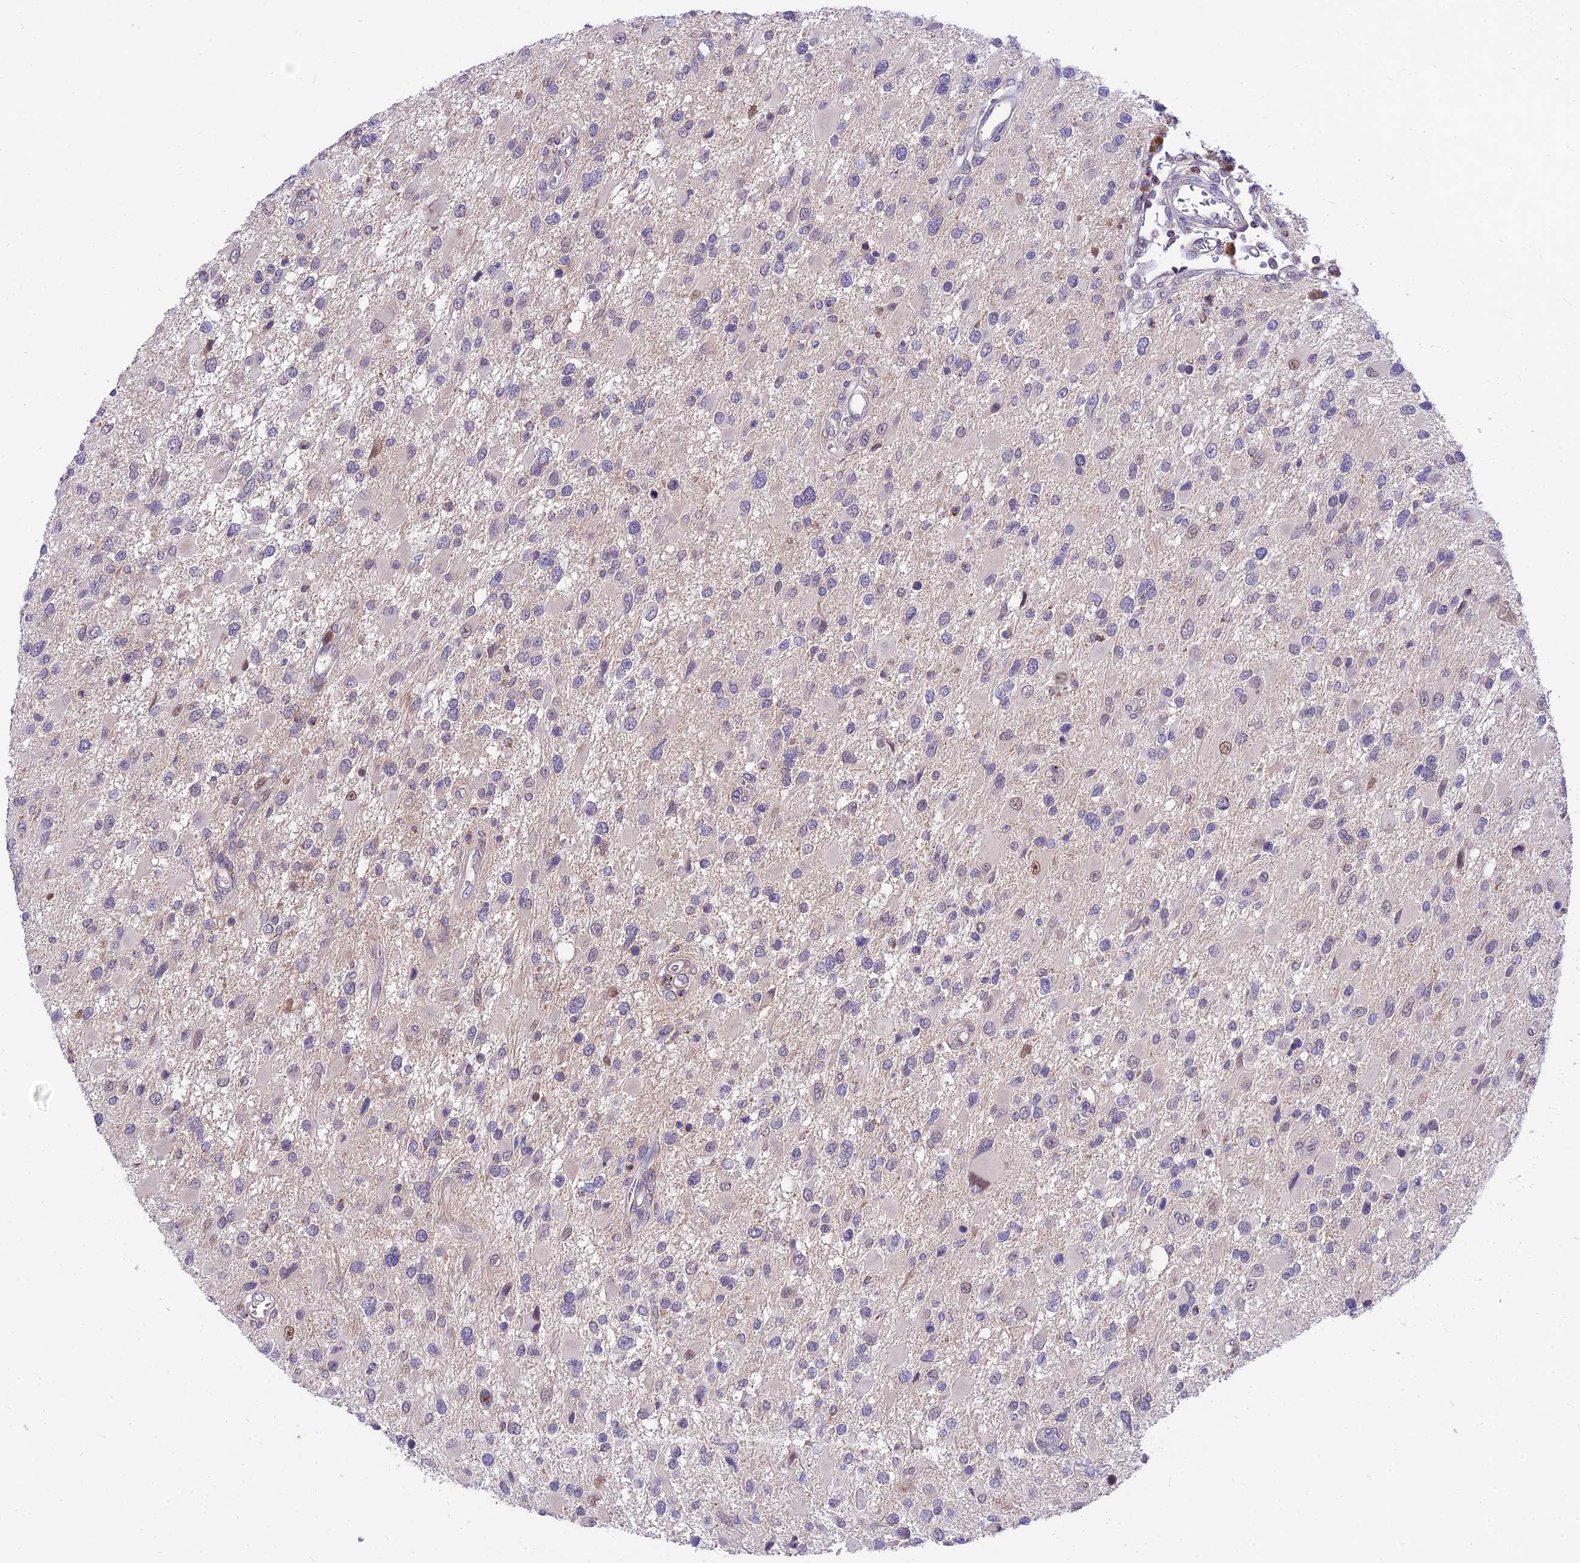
{"staining": {"intensity": "negative", "quantity": "none", "location": "none"}, "tissue": "glioma", "cell_type": "Tumor cells", "image_type": "cancer", "snomed": [{"axis": "morphology", "description": "Glioma, malignant, High grade"}, {"axis": "topography", "description": "Brain"}], "caption": "Tumor cells are negative for brown protein staining in glioma.", "gene": "C6orf132", "patient": {"sex": "male", "age": 53}}